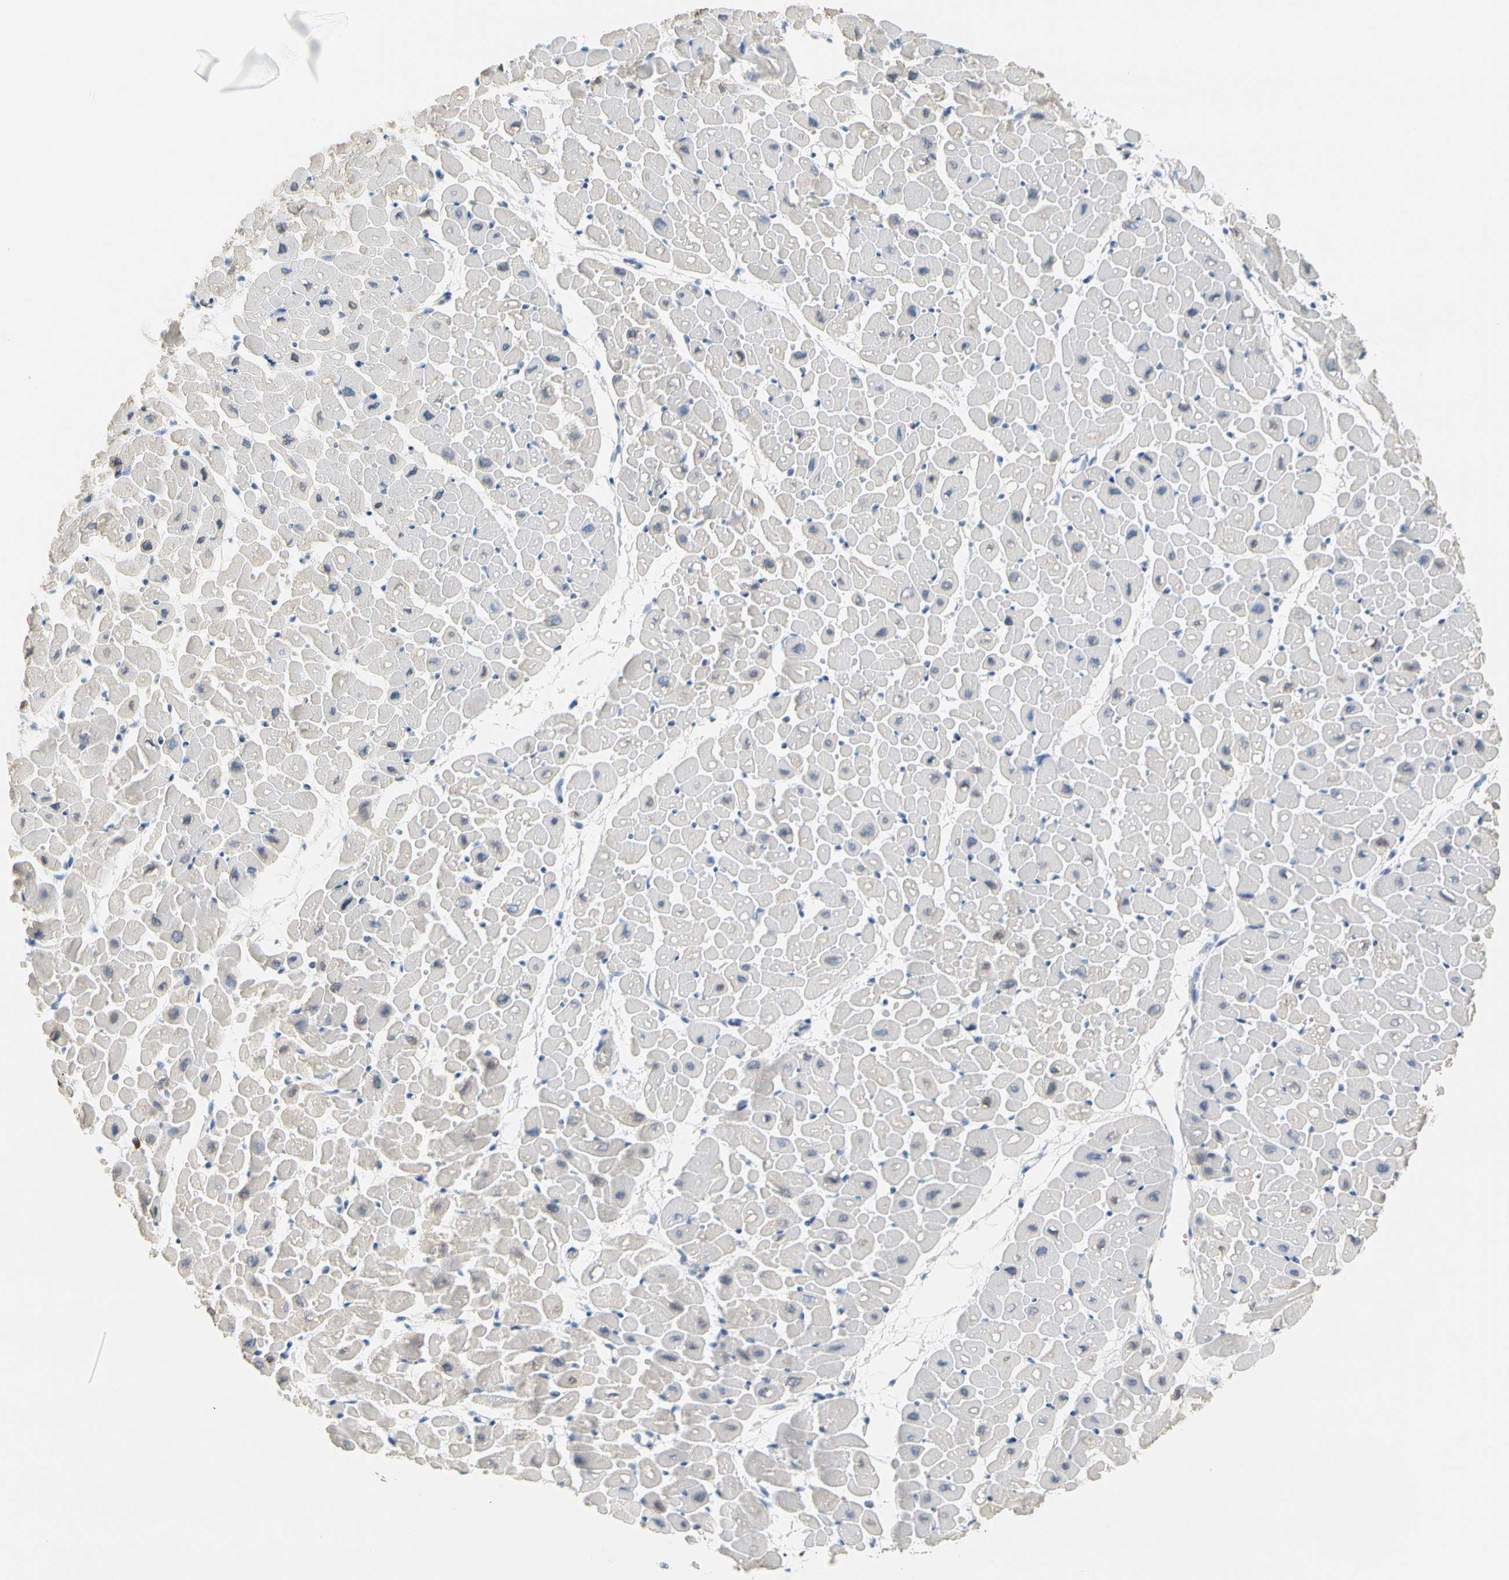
{"staining": {"intensity": "negative", "quantity": "none", "location": "none"}, "tissue": "heart muscle", "cell_type": "Cardiomyocytes", "image_type": "normal", "snomed": [{"axis": "morphology", "description": "Normal tissue, NOS"}, {"axis": "topography", "description": "Heart"}], "caption": "Human heart muscle stained for a protein using IHC reveals no staining in cardiomyocytes.", "gene": "TACC3", "patient": {"sex": "male", "age": 45}}